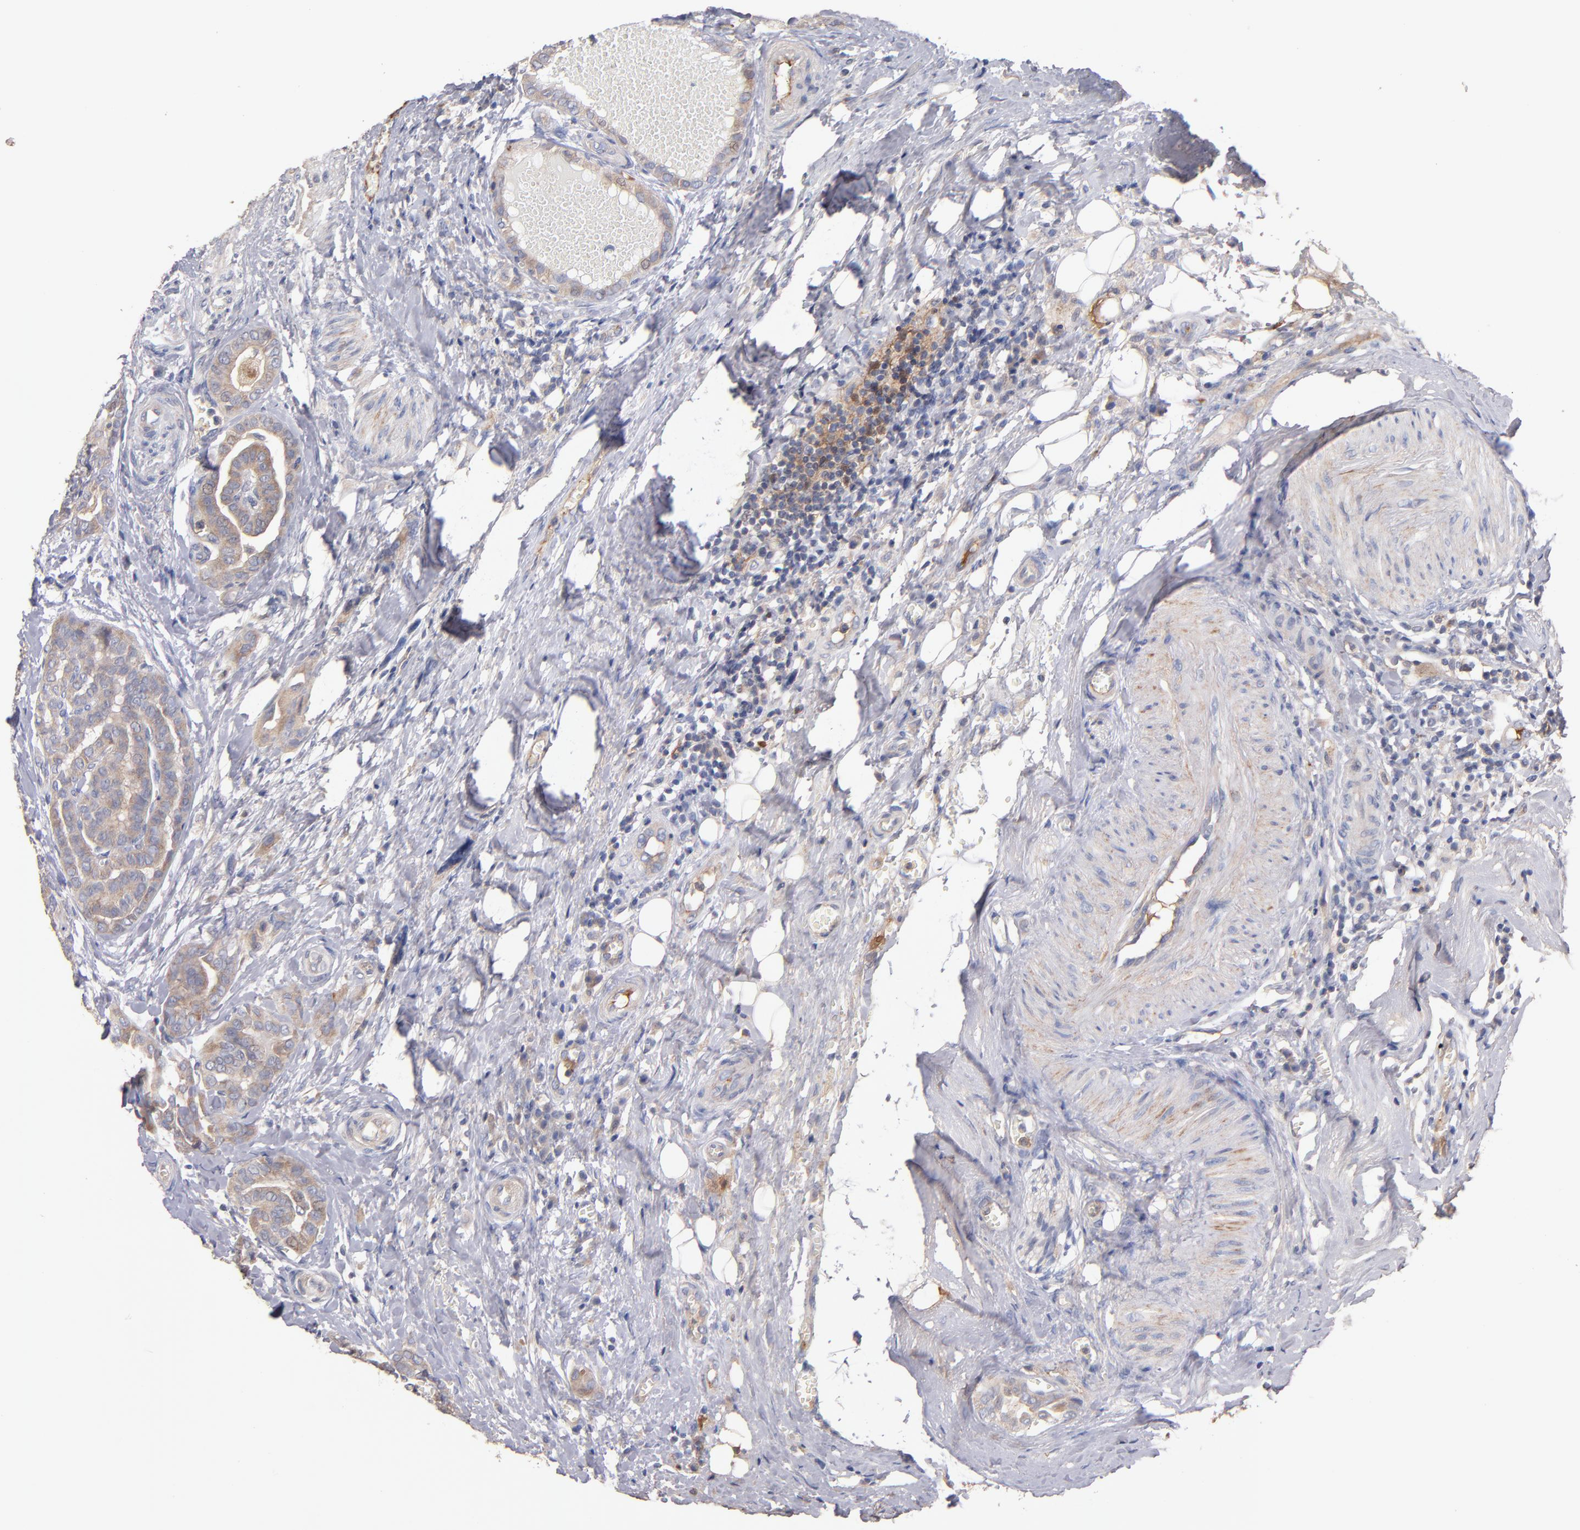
{"staining": {"intensity": "weak", "quantity": ">75%", "location": "cytoplasmic/membranous"}, "tissue": "thyroid cancer", "cell_type": "Tumor cells", "image_type": "cancer", "snomed": [{"axis": "morphology", "description": "Carcinoma, NOS"}, {"axis": "topography", "description": "Thyroid gland"}], "caption": "Protein expression analysis of human thyroid cancer reveals weak cytoplasmic/membranous staining in approximately >75% of tumor cells.", "gene": "DACT1", "patient": {"sex": "female", "age": 91}}